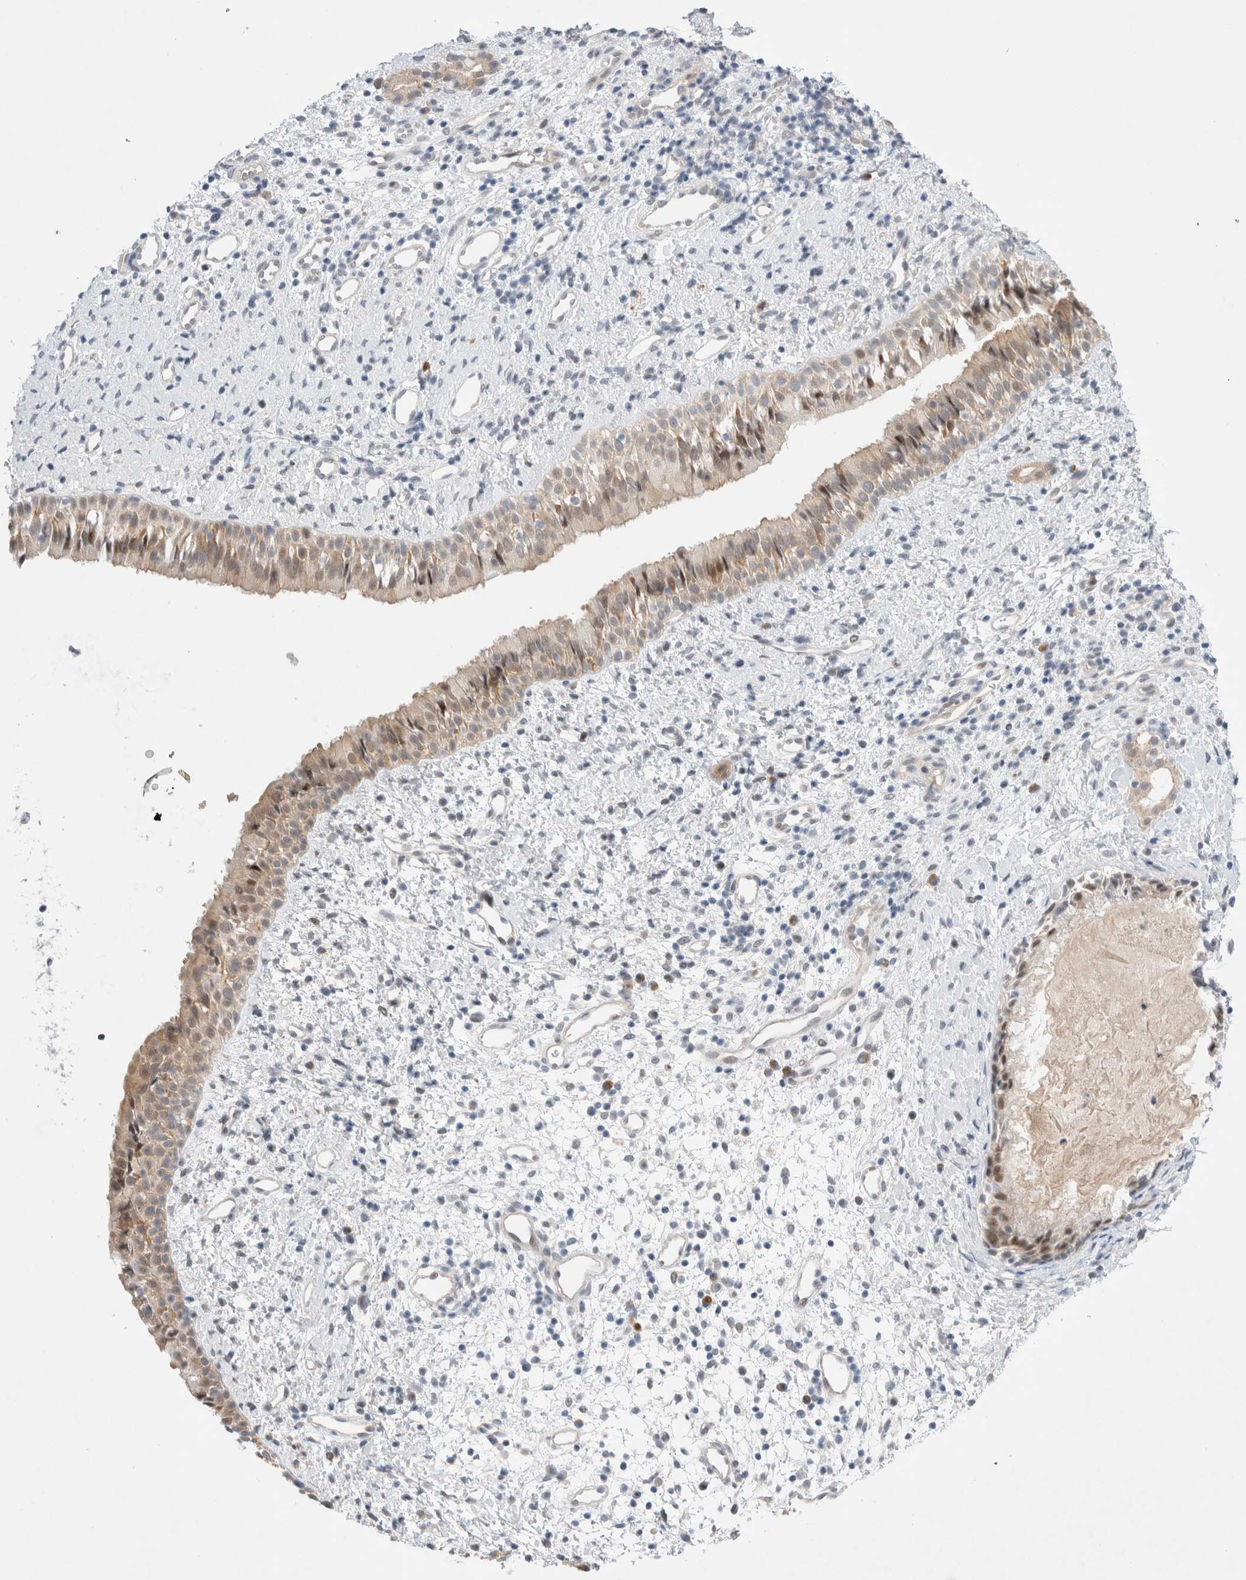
{"staining": {"intensity": "weak", "quantity": "25%-75%", "location": "nuclear"}, "tissue": "nasopharynx", "cell_type": "Respiratory epithelial cells", "image_type": "normal", "snomed": [{"axis": "morphology", "description": "Normal tissue, NOS"}, {"axis": "topography", "description": "Nasopharynx"}], "caption": "IHC of benign human nasopharynx displays low levels of weak nuclear expression in about 25%-75% of respiratory epithelial cells. Immunohistochemistry stains the protein in brown and the nuclei are stained blue.", "gene": "WIPF2", "patient": {"sex": "male", "age": 22}}